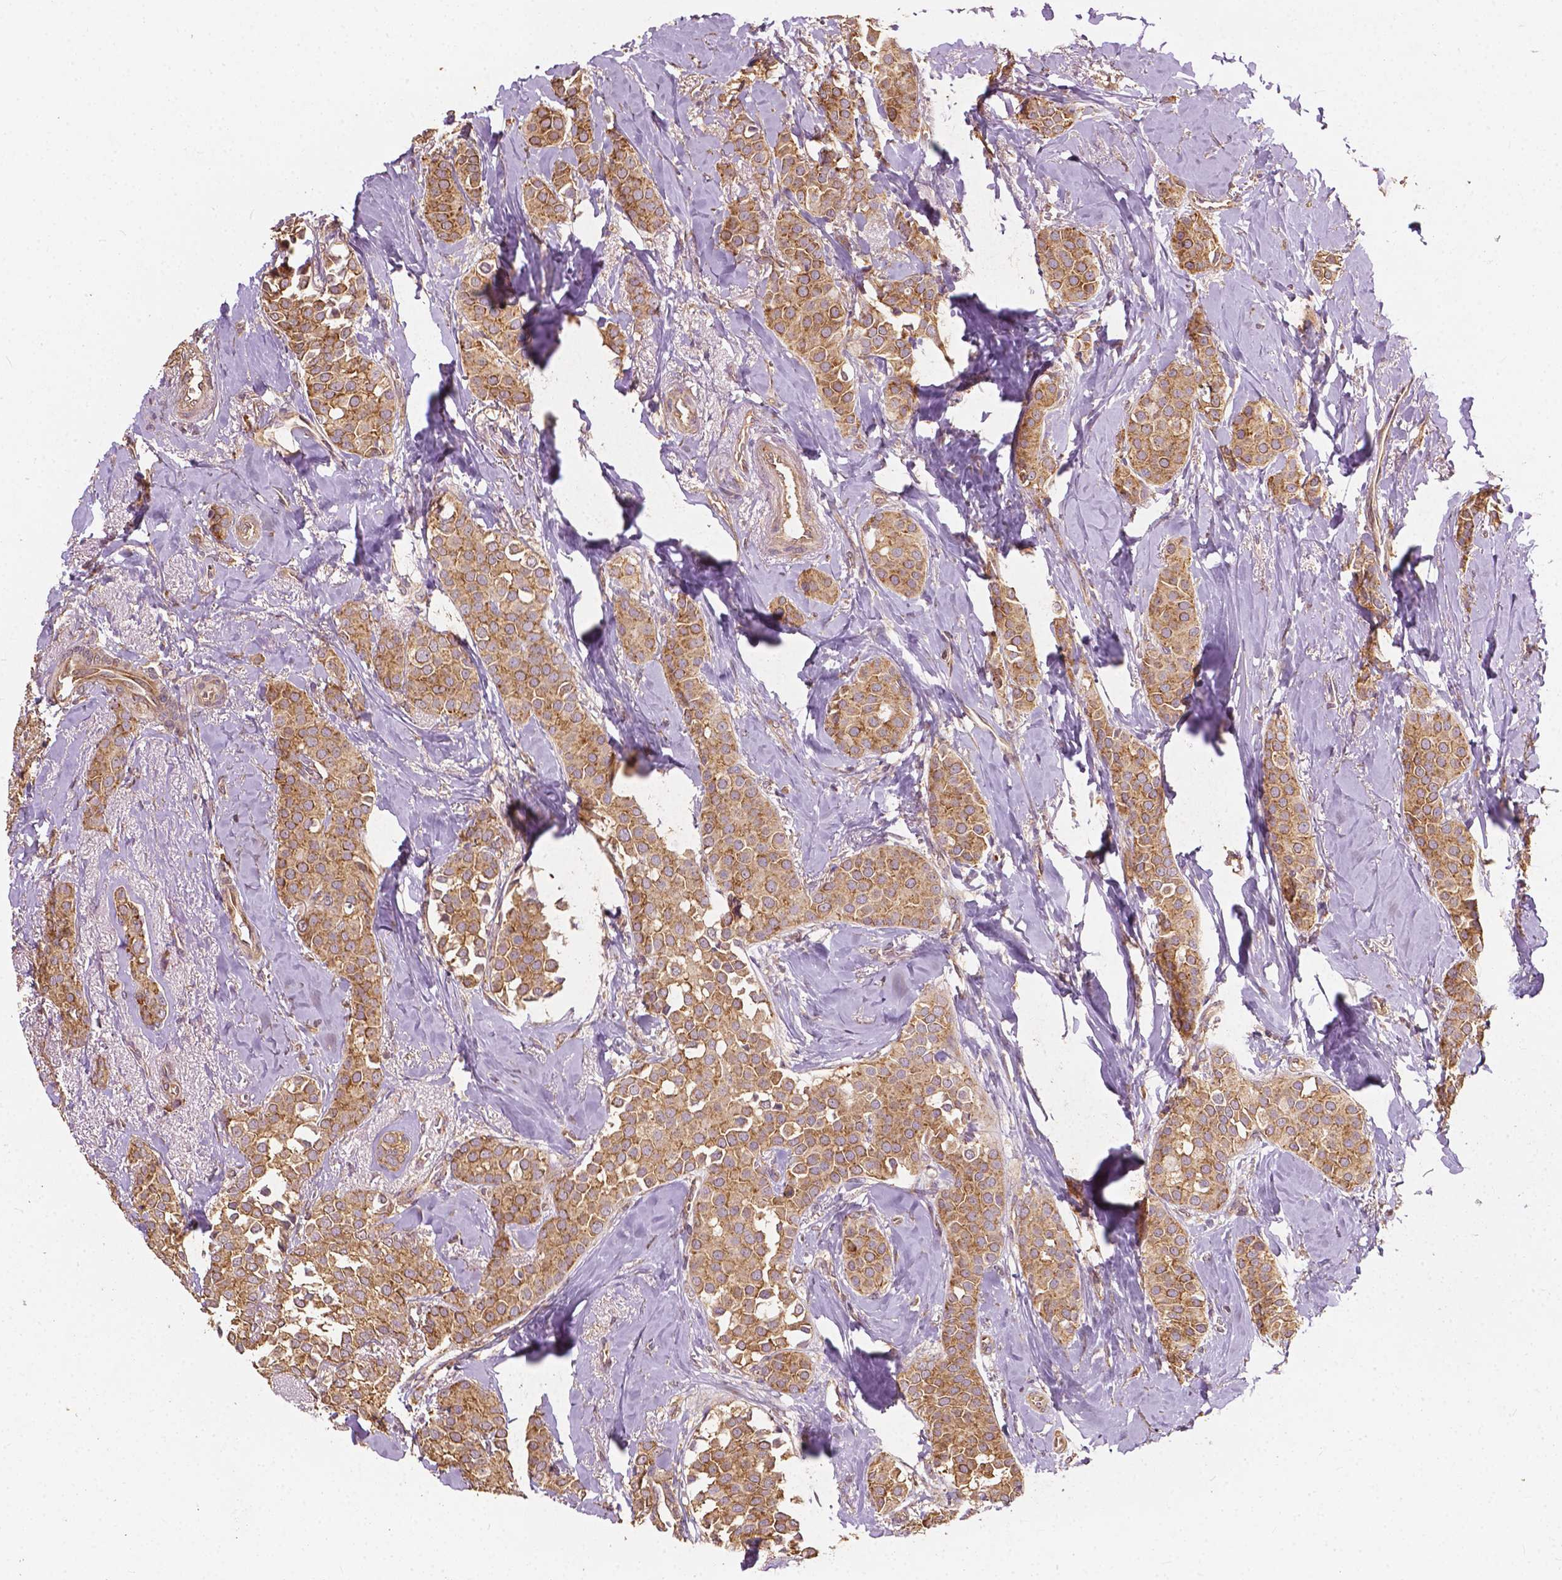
{"staining": {"intensity": "moderate", "quantity": ">75%", "location": "cytoplasmic/membranous"}, "tissue": "breast cancer", "cell_type": "Tumor cells", "image_type": "cancer", "snomed": [{"axis": "morphology", "description": "Duct carcinoma"}, {"axis": "topography", "description": "Breast"}], "caption": "High-magnification brightfield microscopy of breast cancer stained with DAB (3,3'-diaminobenzidine) (brown) and counterstained with hematoxylin (blue). tumor cells exhibit moderate cytoplasmic/membranous staining is present in approximately>75% of cells.", "gene": "G3BP1", "patient": {"sex": "female", "age": 79}}